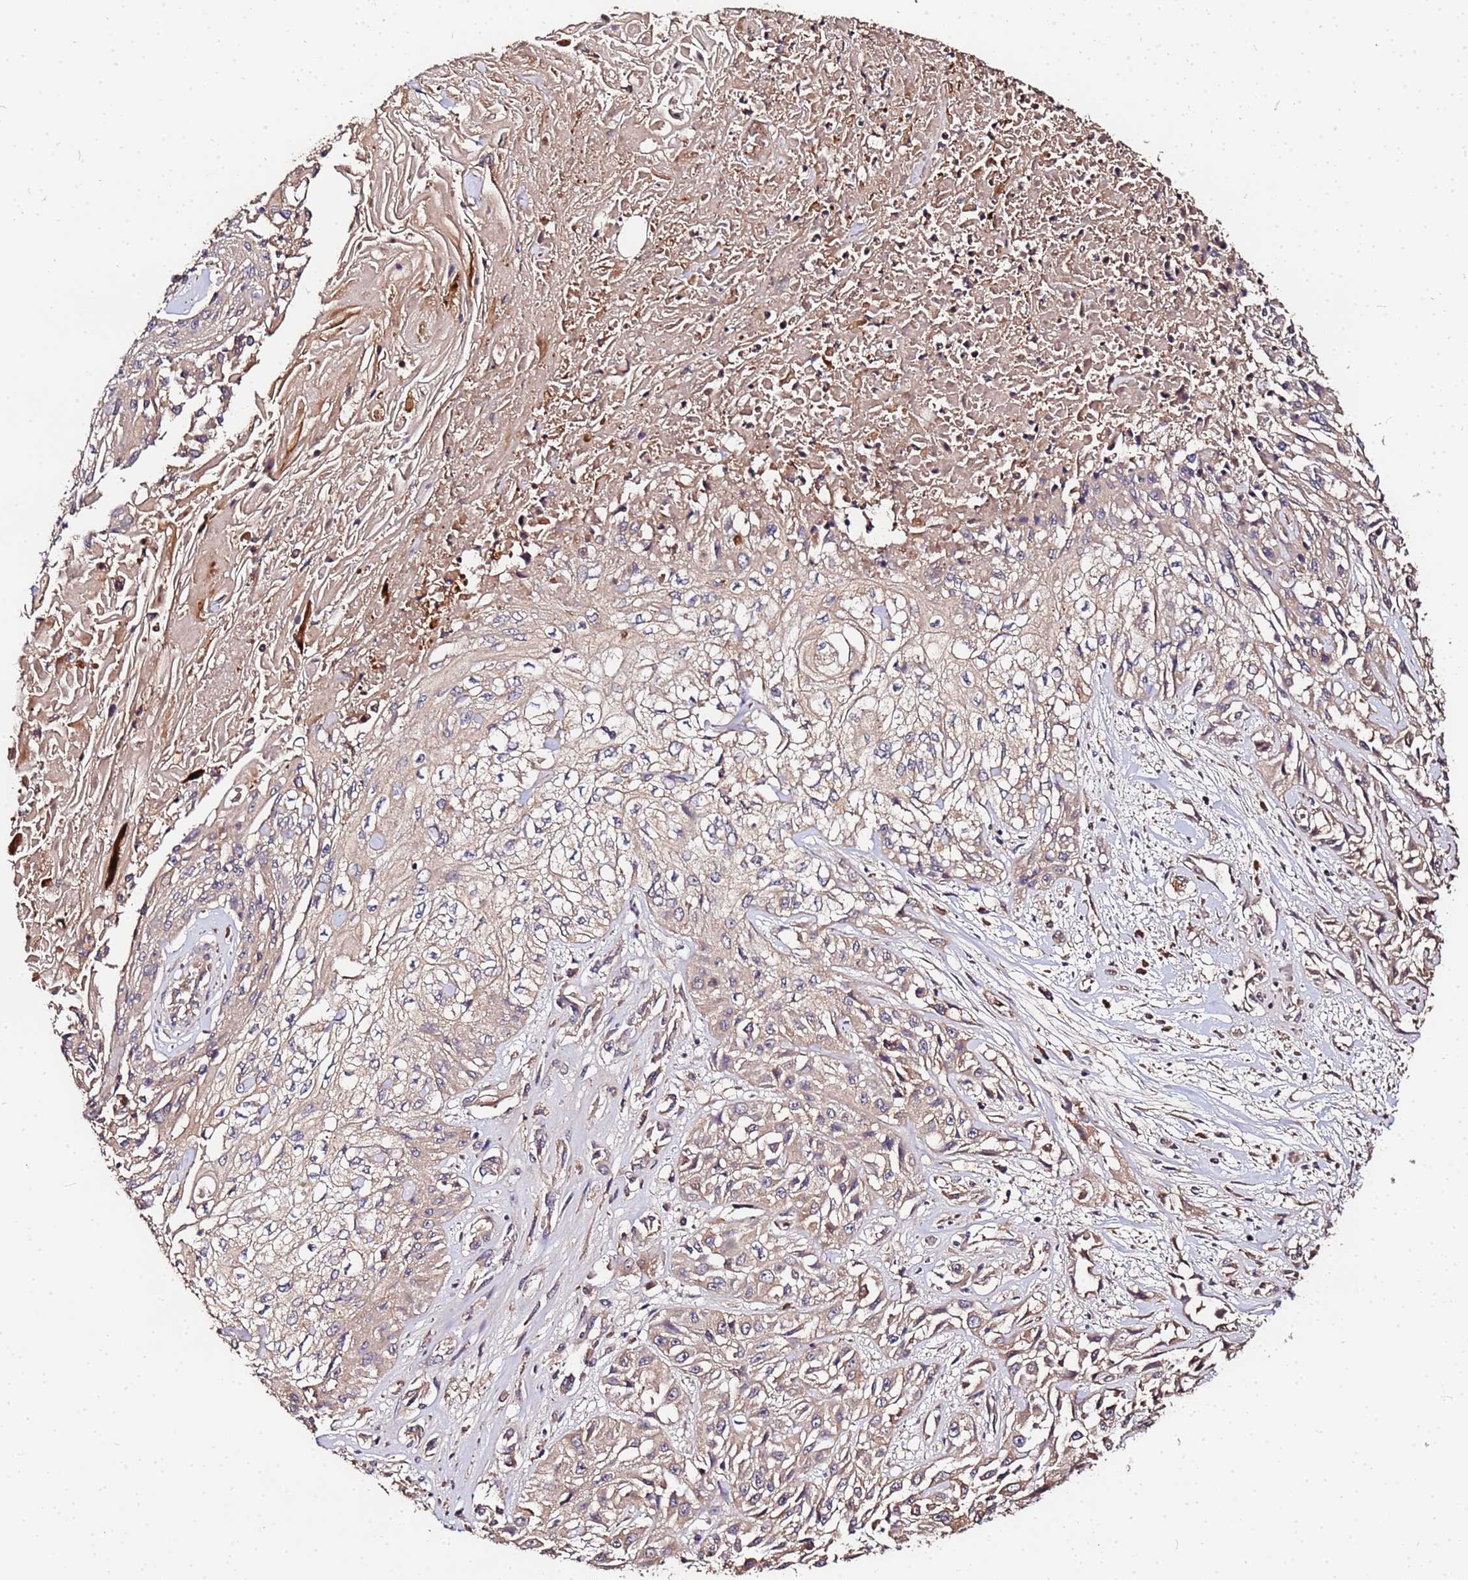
{"staining": {"intensity": "weak", "quantity": ">75%", "location": "cytoplasmic/membranous"}, "tissue": "skin cancer", "cell_type": "Tumor cells", "image_type": "cancer", "snomed": [{"axis": "morphology", "description": "Squamous cell carcinoma, NOS"}, {"axis": "morphology", "description": "Squamous cell carcinoma, metastatic, NOS"}, {"axis": "topography", "description": "Skin"}, {"axis": "topography", "description": "Lymph node"}], "caption": "A brown stain highlights weak cytoplasmic/membranous staining of a protein in human skin cancer tumor cells.", "gene": "MTERF1", "patient": {"sex": "male", "age": 75}}